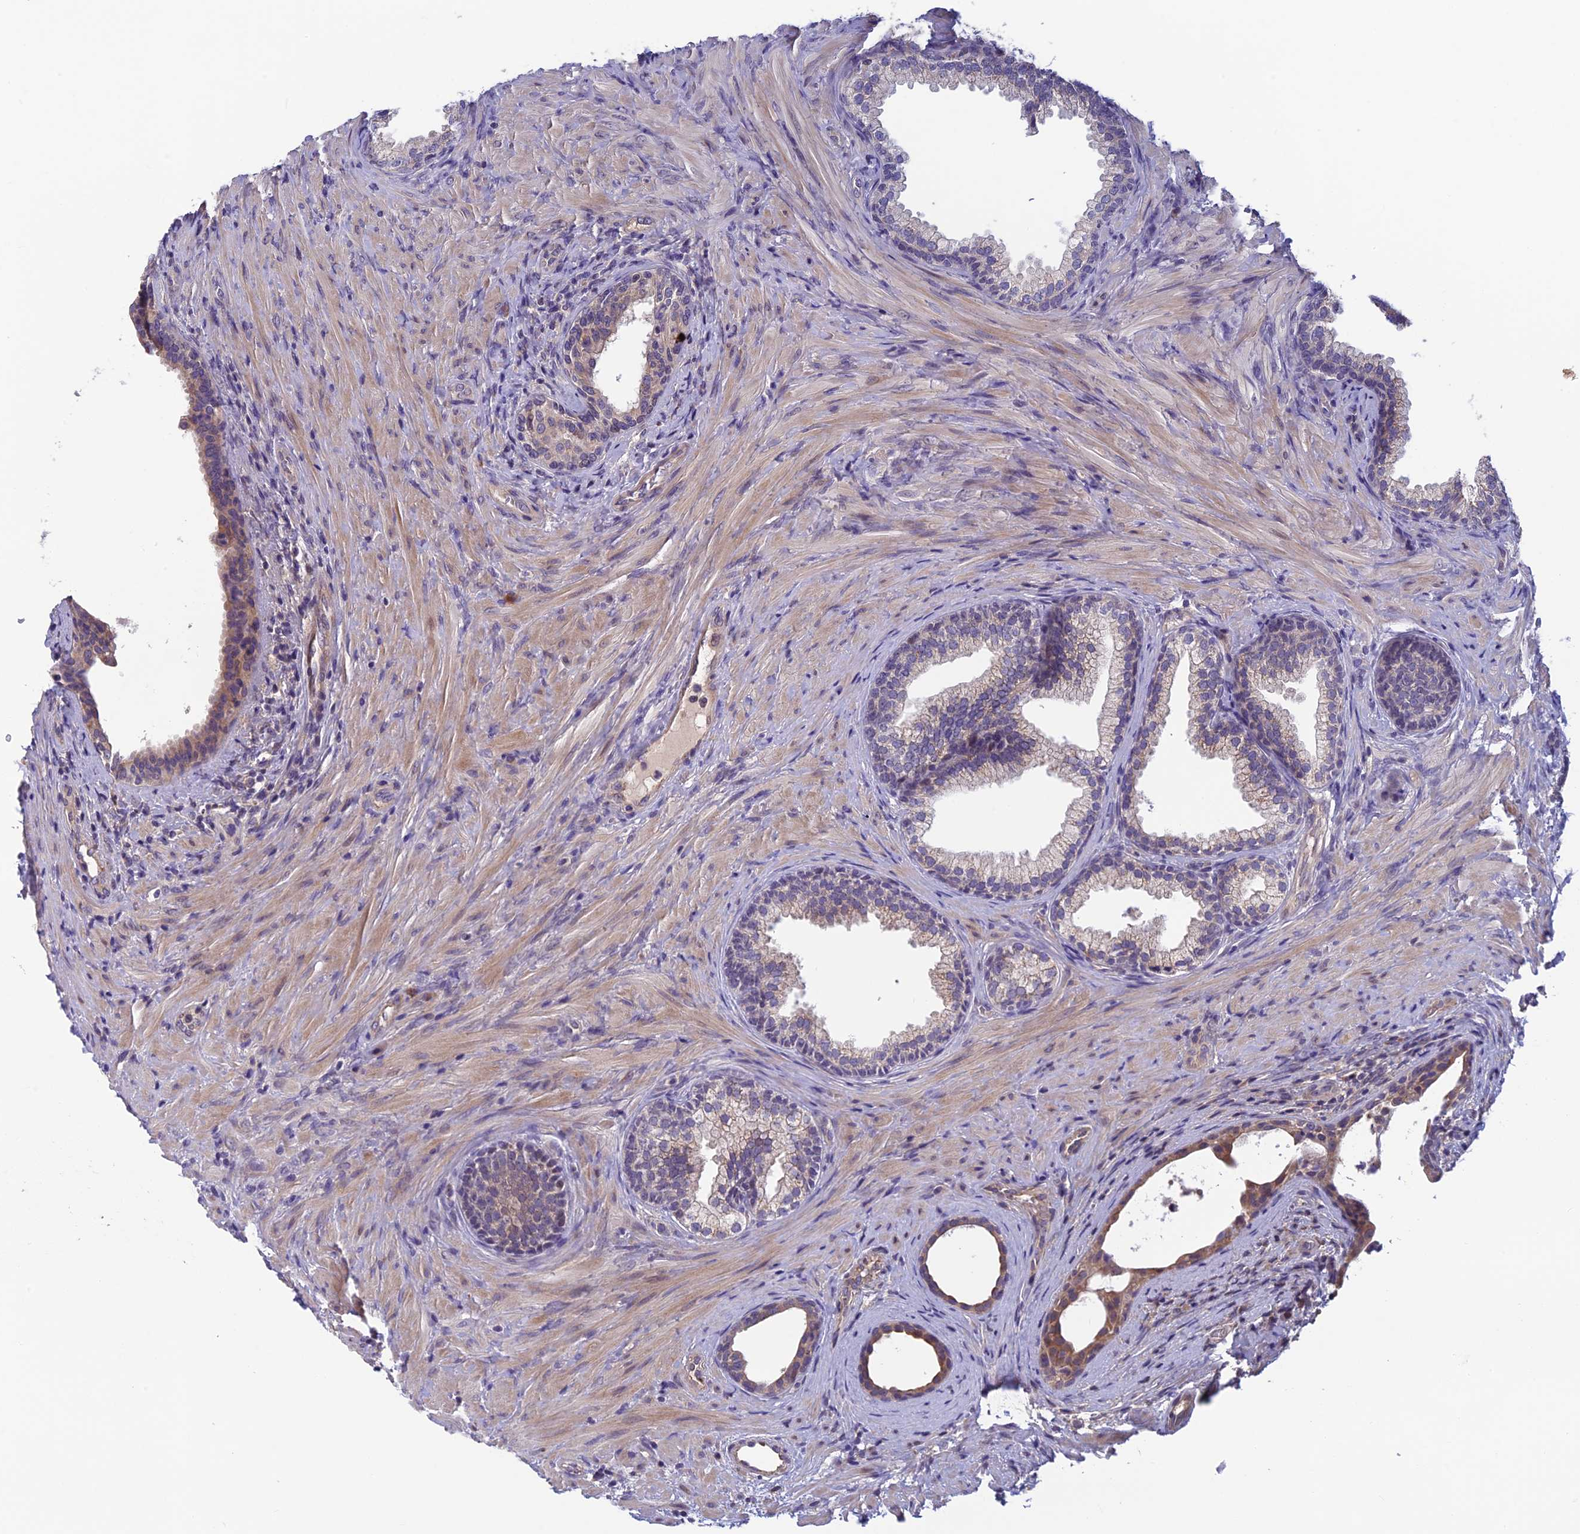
{"staining": {"intensity": "weak", "quantity": "<25%", "location": "cytoplasmic/membranous"}, "tissue": "prostate", "cell_type": "Glandular cells", "image_type": "normal", "snomed": [{"axis": "morphology", "description": "Normal tissue, NOS"}, {"axis": "topography", "description": "Prostate"}], "caption": "IHC image of benign prostate: prostate stained with DAB exhibits no significant protein positivity in glandular cells.", "gene": "HECA", "patient": {"sex": "male", "age": 76}}